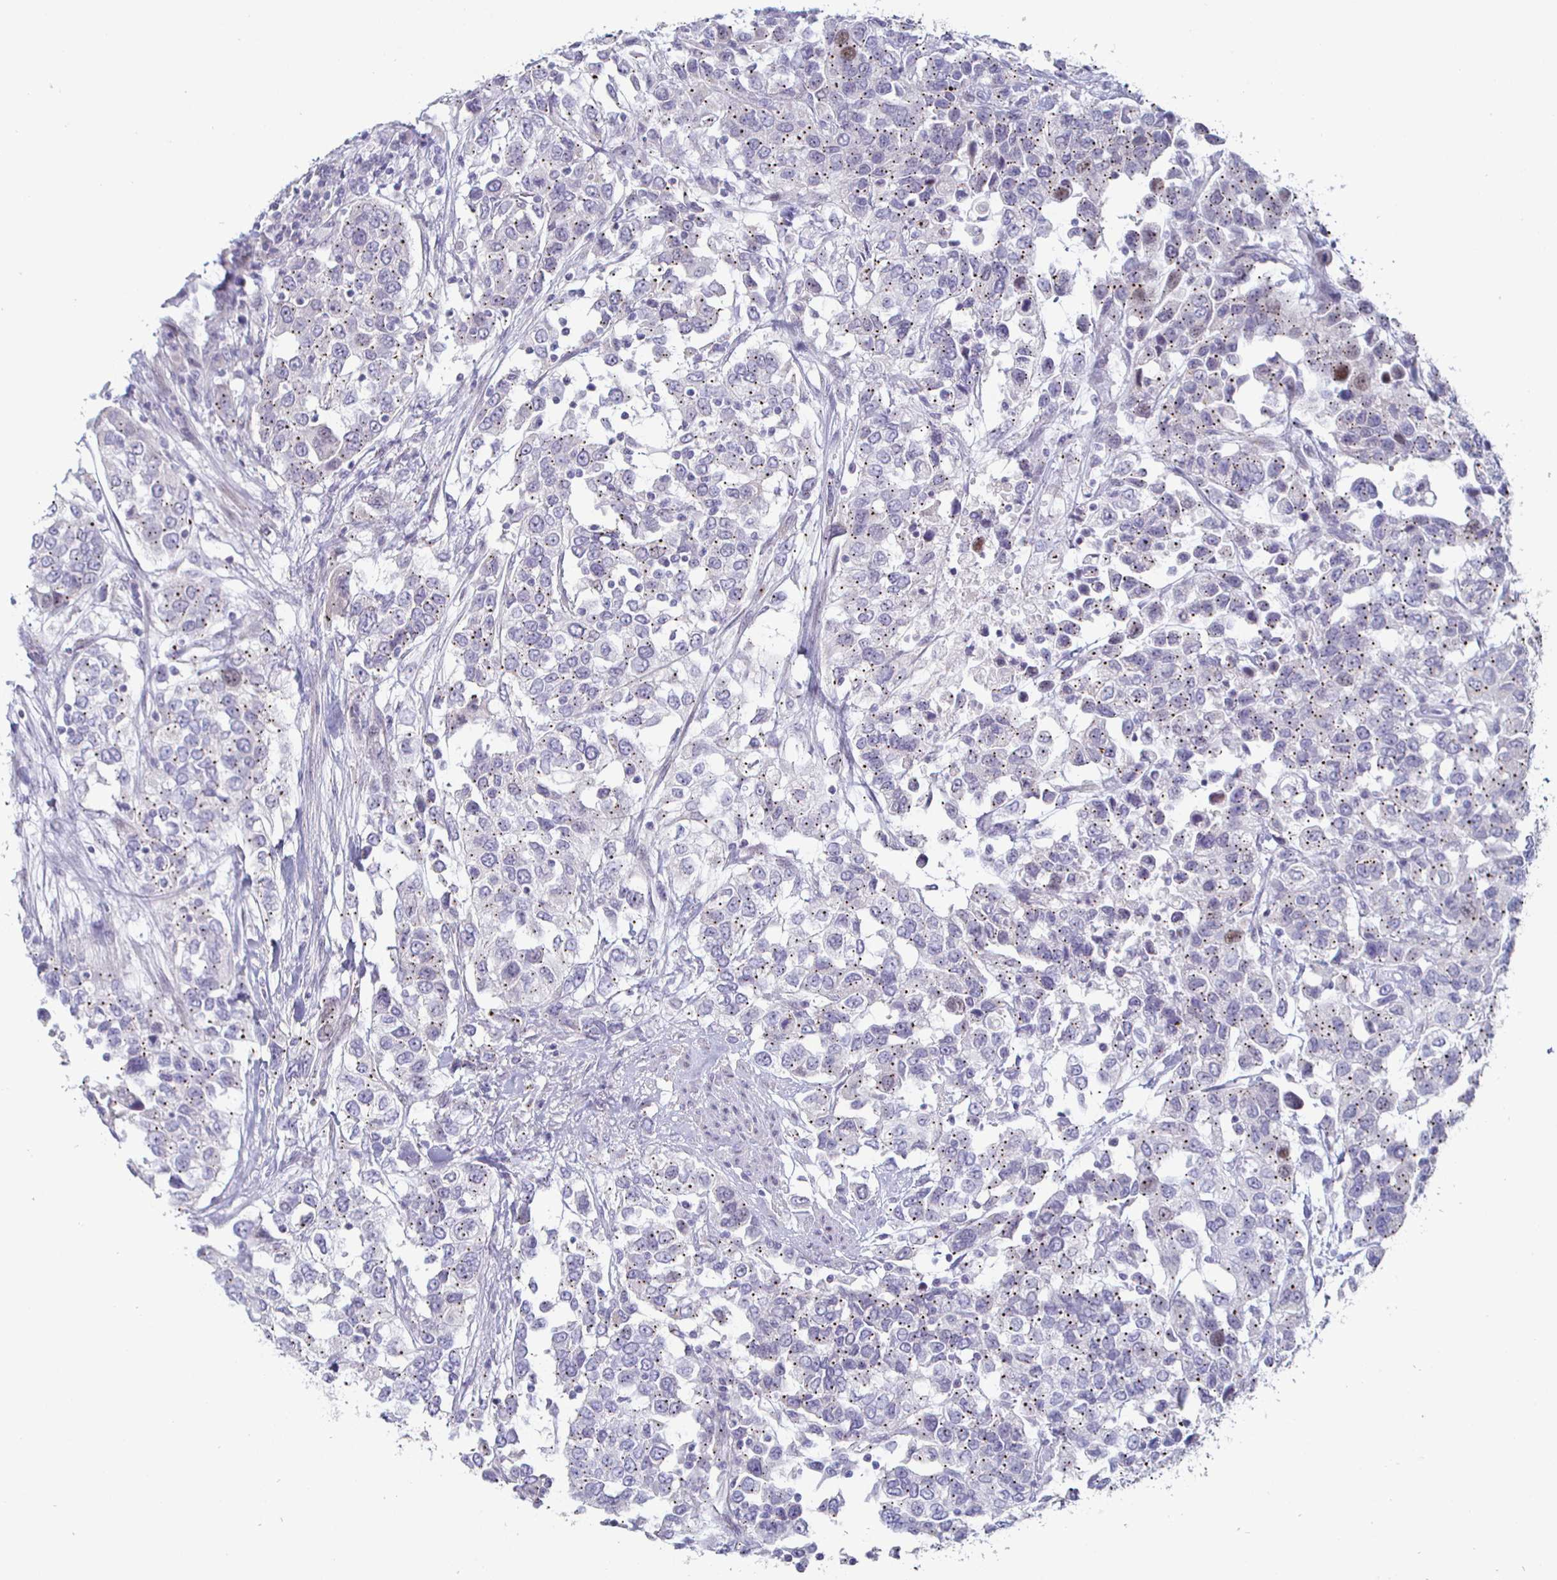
{"staining": {"intensity": "weak", "quantity": ">75%", "location": "cytoplasmic/membranous"}, "tissue": "urothelial cancer", "cell_type": "Tumor cells", "image_type": "cancer", "snomed": [{"axis": "morphology", "description": "Urothelial carcinoma, High grade"}, {"axis": "topography", "description": "Urinary bladder"}], "caption": "A high-resolution micrograph shows immunohistochemistry staining of urothelial carcinoma (high-grade), which displays weak cytoplasmic/membranous staining in about >75% of tumor cells. The staining was performed using DAB, with brown indicating positive protein expression. Nuclei are stained blue with hematoxylin.", "gene": "DMRTB1", "patient": {"sex": "female", "age": 80}}